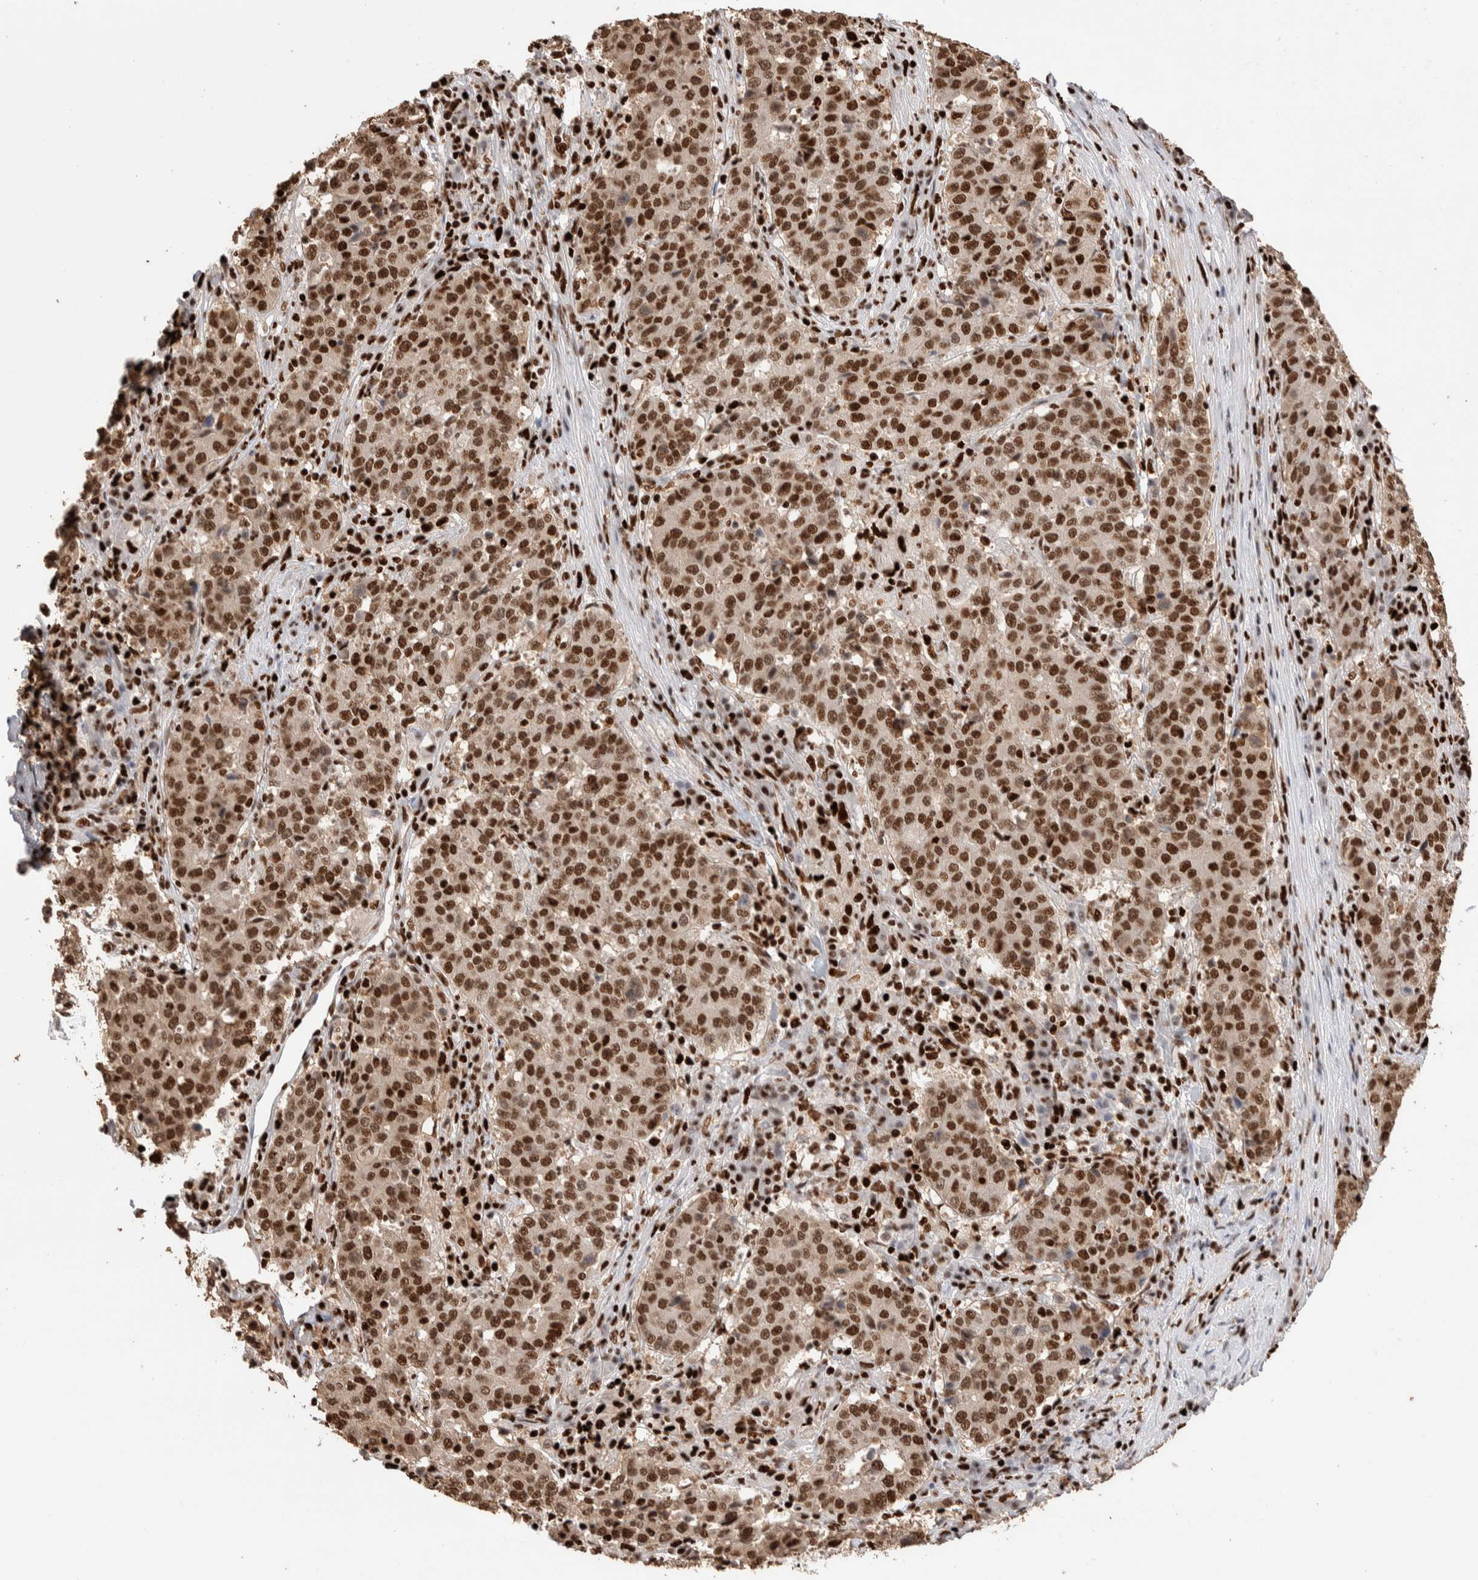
{"staining": {"intensity": "strong", "quantity": ">75%", "location": "nuclear"}, "tissue": "stomach cancer", "cell_type": "Tumor cells", "image_type": "cancer", "snomed": [{"axis": "morphology", "description": "Adenocarcinoma, NOS"}, {"axis": "topography", "description": "Stomach"}], "caption": "Adenocarcinoma (stomach) was stained to show a protein in brown. There is high levels of strong nuclear positivity in approximately >75% of tumor cells.", "gene": "RNASEK-C17orf49", "patient": {"sex": "male", "age": 59}}